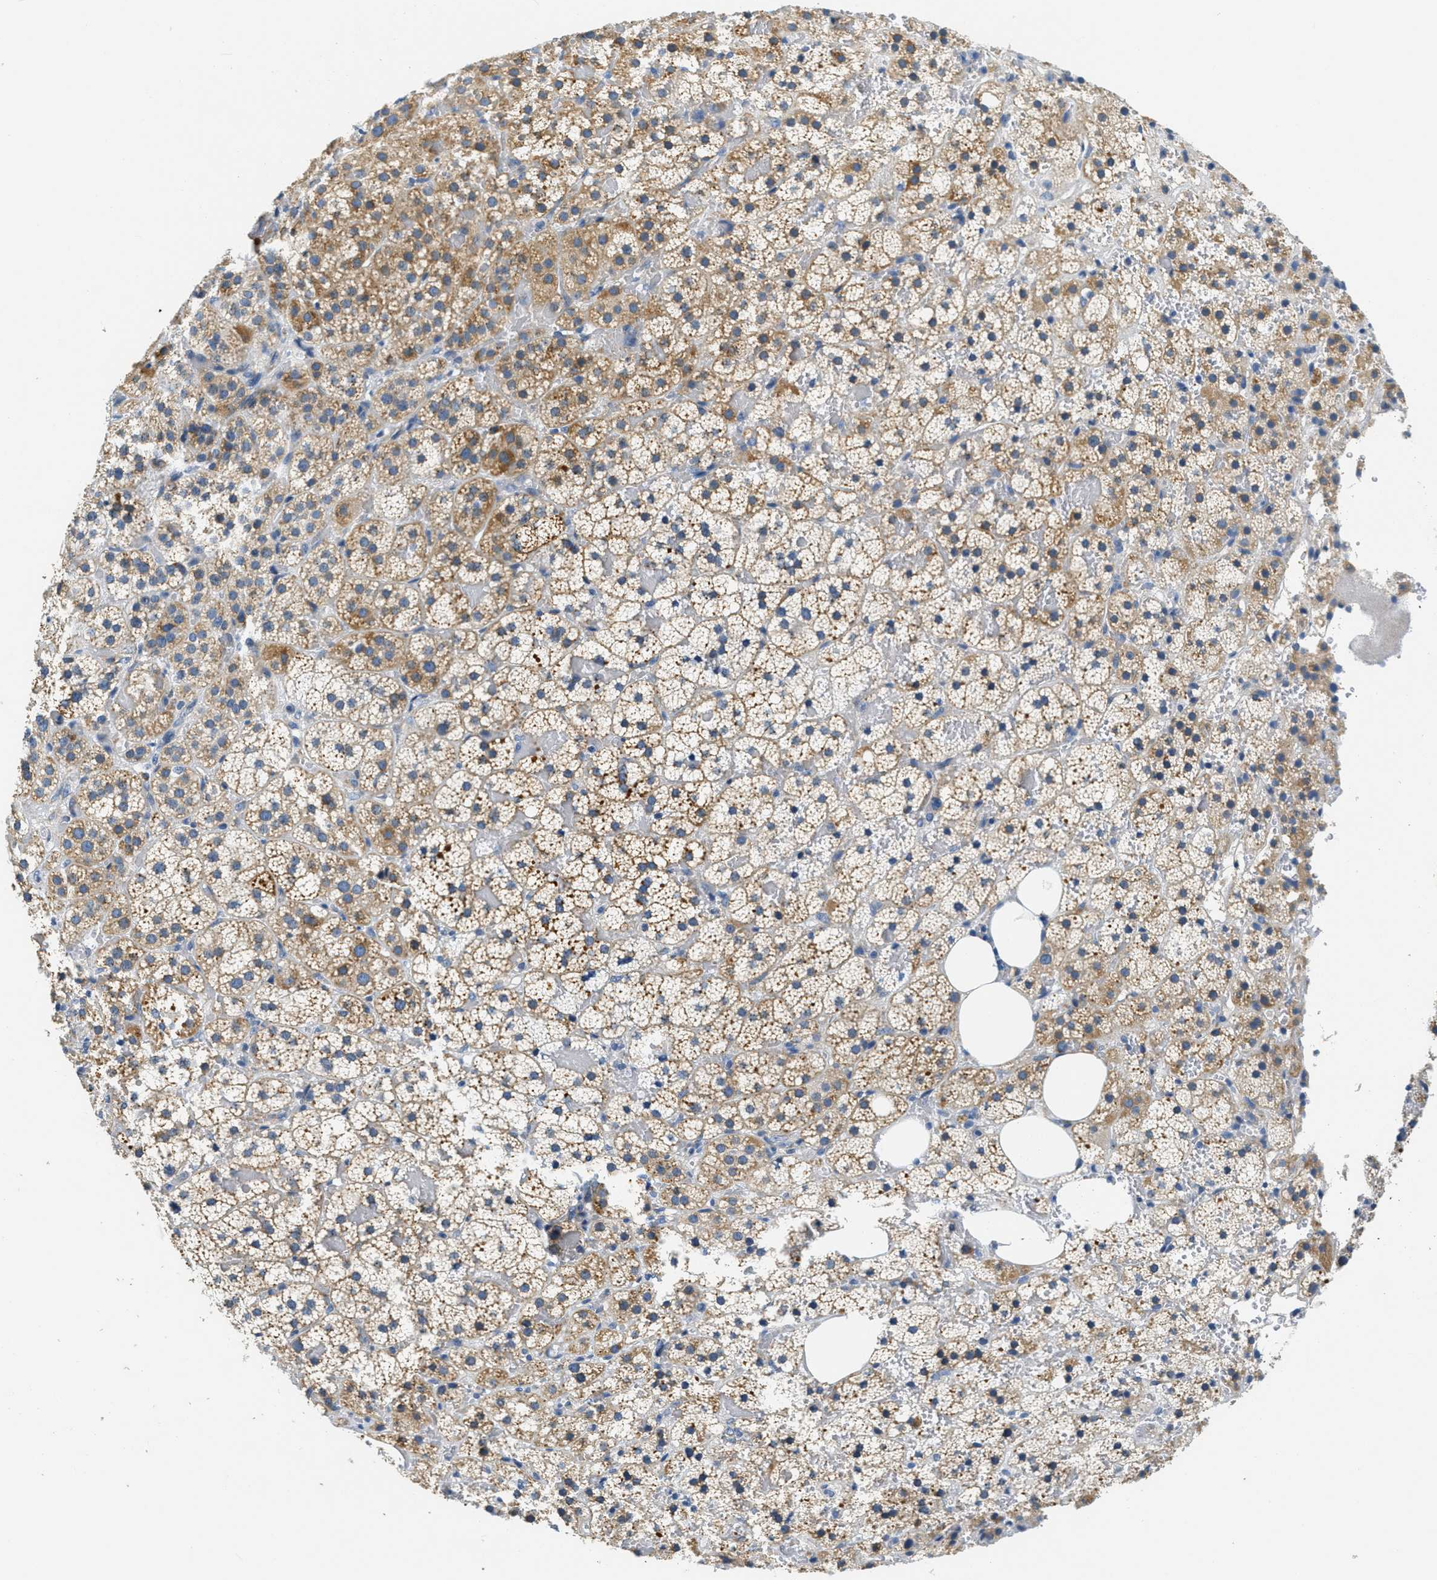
{"staining": {"intensity": "moderate", "quantity": ">75%", "location": "cytoplasmic/membranous"}, "tissue": "adrenal gland", "cell_type": "Glandular cells", "image_type": "normal", "snomed": [{"axis": "morphology", "description": "Normal tissue, NOS"}, {"axis": "topography", "description": "Adrenal gland"}], "caption": "Glandular cells display moderate cytoplasmic/membranous staining in about >75% of cells in normal adrenal gland. (DAB (3,3'-diaminobenzidine) IHC, brown staining for protein, blue staining for nuclei).", "gene": "CA4", "patient": {"sex": "female", "age": 59}}